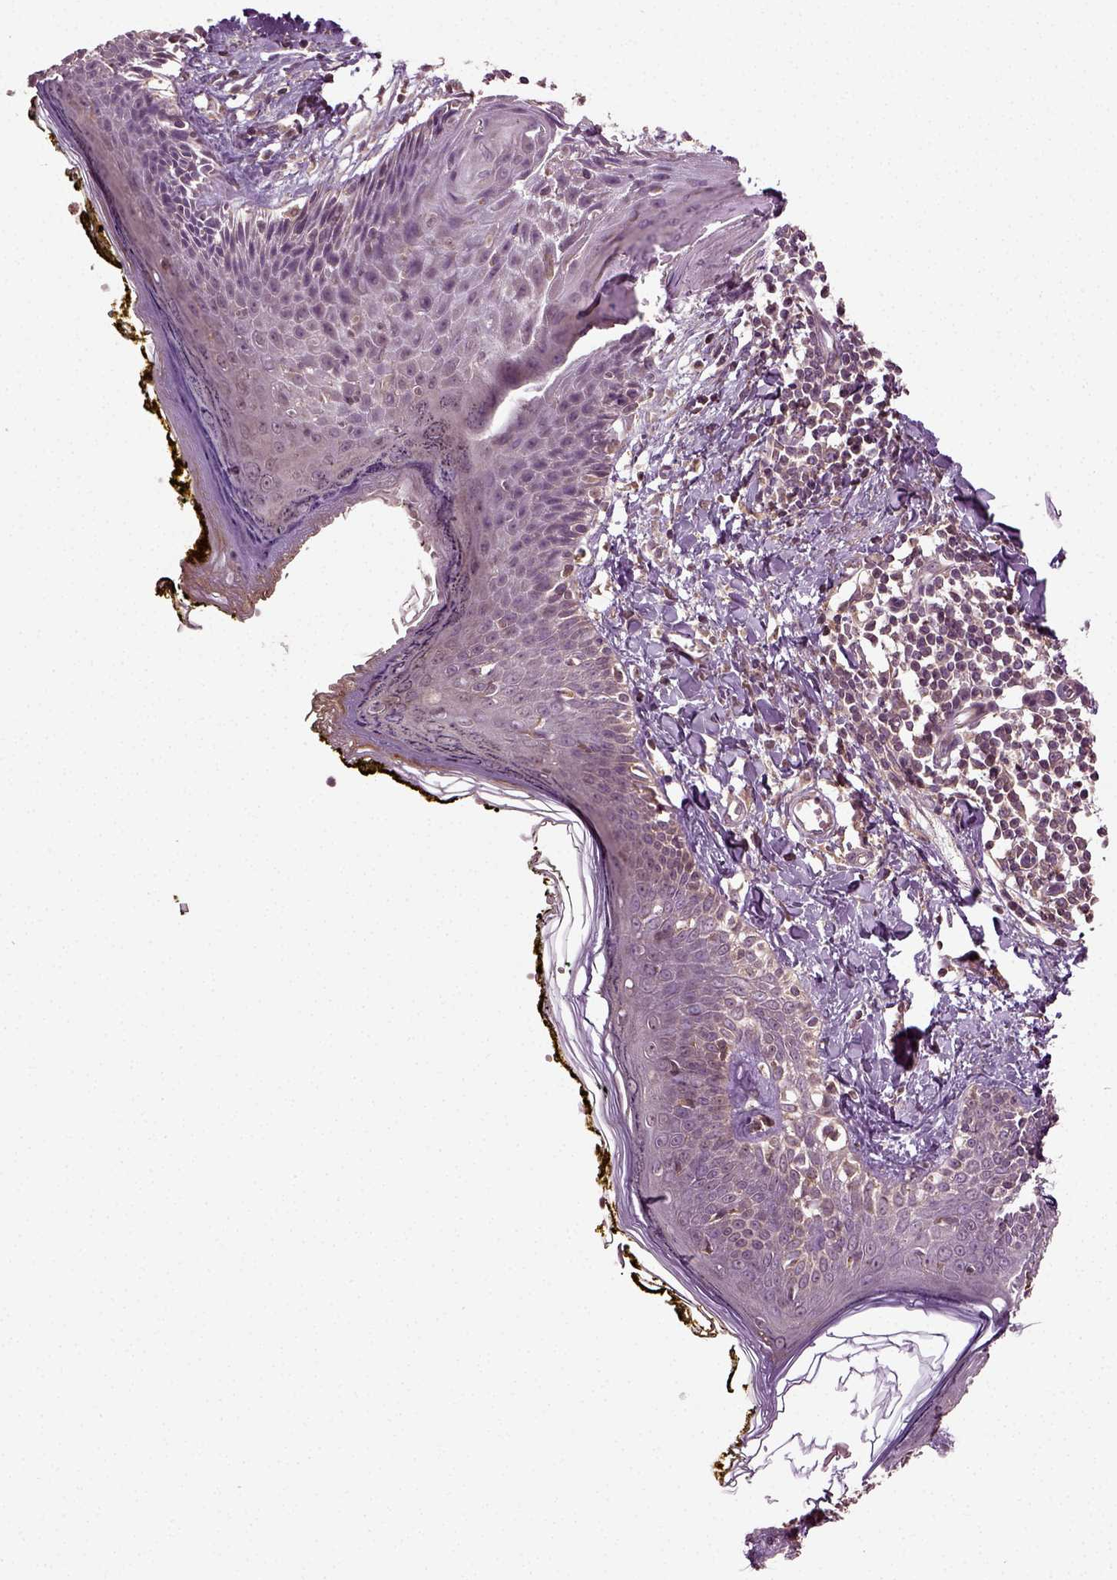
{"staining": {"intensity": "negative", "quantity": "none", "location": "none"}, "tissue": "skin", "cell_type": "Fibroblasts", "image_type": "normal", "snomed": [{"axis": "morphology", "description": "Normal tissue, NOS"}, {"axis": "topography", "description": "Skin"}], "caption": "Skin stained for a protein using IHC exhibits no positivity fibroblasts.", "gene": "ERV3", "patient": {"sex": "male", "age": 76}}